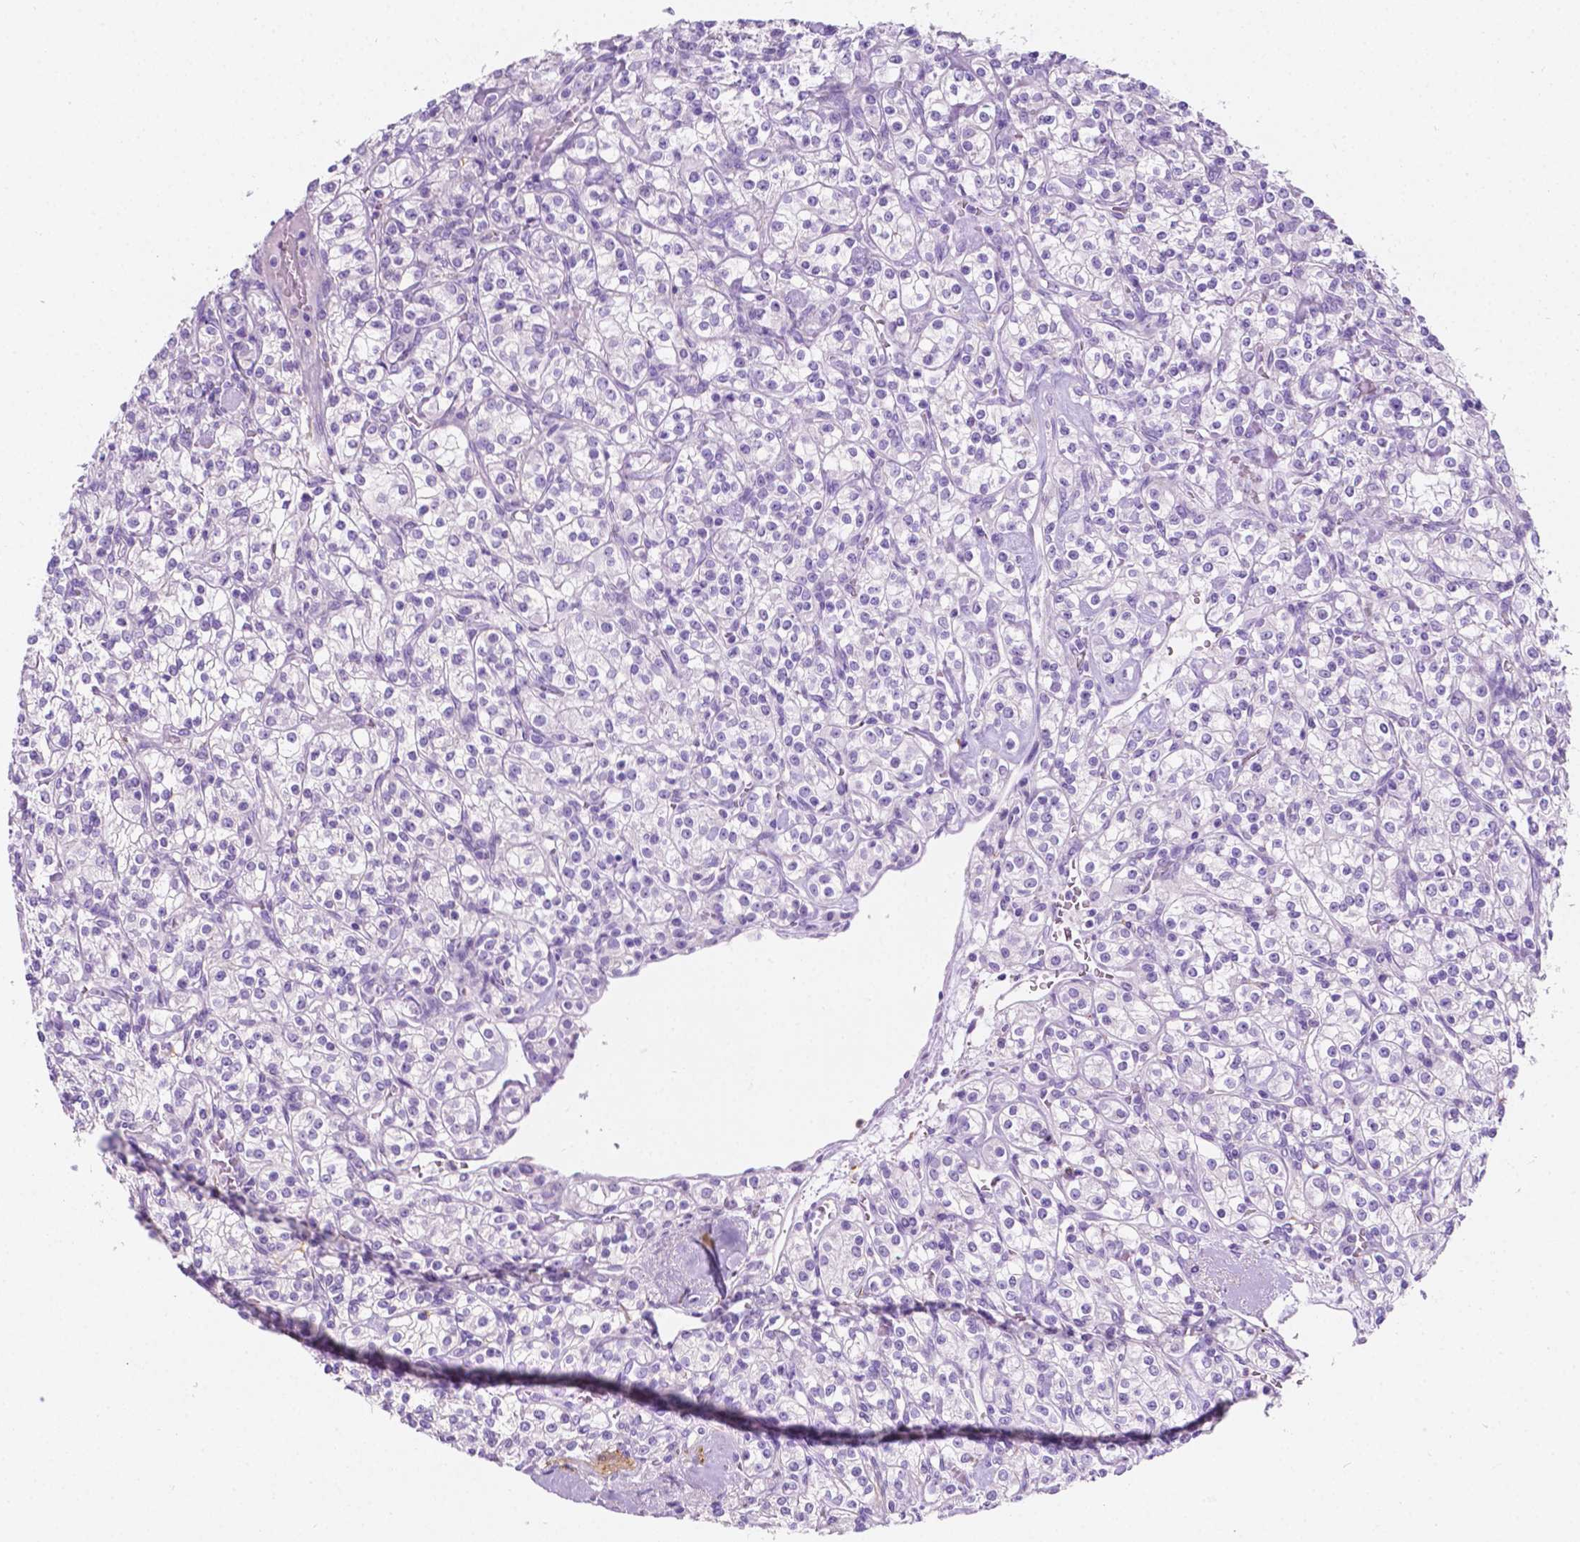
{"staining": {"intensity": "negative", "quantity": "none", "location": "none"}, "tissue": "renal cancer", "cell_type": "Tumor cells", "image_type": "cancer", "snomed": [{"axis": "morphology", "description": "Adenocarcinoma, NOS"}, {"axis": "topography", "description": "Kidney"}], "caption": "A photomicrograph of renal cancer (adenocarcinoma) stained for a protein displays no brown staining in tumor cells.", "gene": "GNAO1", "patient": {"sex": "male", "age": 77}}